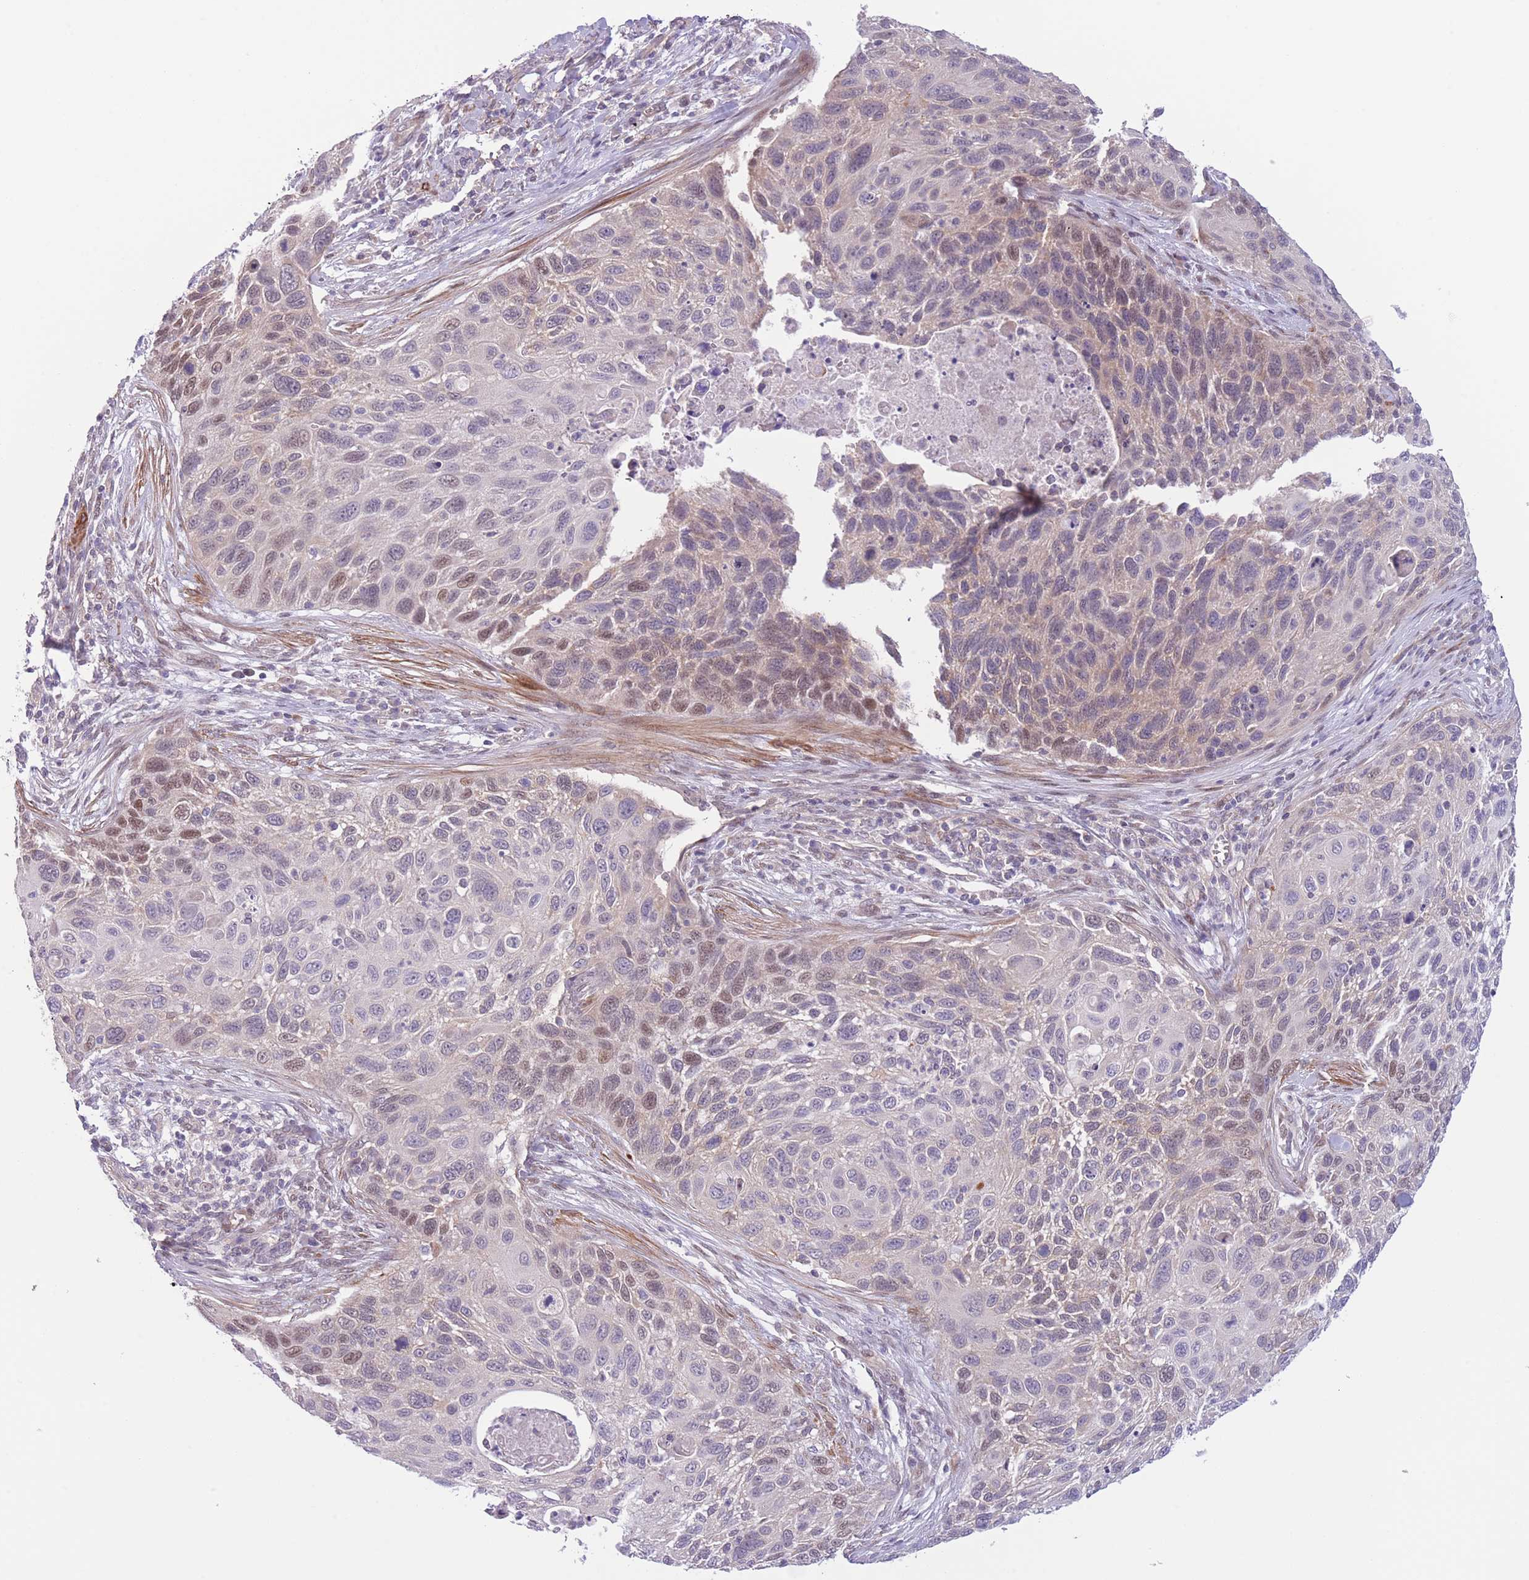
{"staining": {"intensity": "weak", "quantity": "<25%", "location": "cytoplasmic/membranous,nuclear"}, "tissue": "cervical cancer", "cell_type": "Tumor cells", "image_type": "cancer", "snomed": [{"axis": "morphology", "description": "Squamous cell carcinoma, NOS"}, {"axis": "topography", "description": "Cervix"}], "caption": "This is a photomicrograph of immunohistochemistry (IHC) staining of squamous cell carcinoma (cervical), which shows no positivity in tumor cells.", "gene": "C9orf152", "patient": {"sex": "female", "age": 70}}